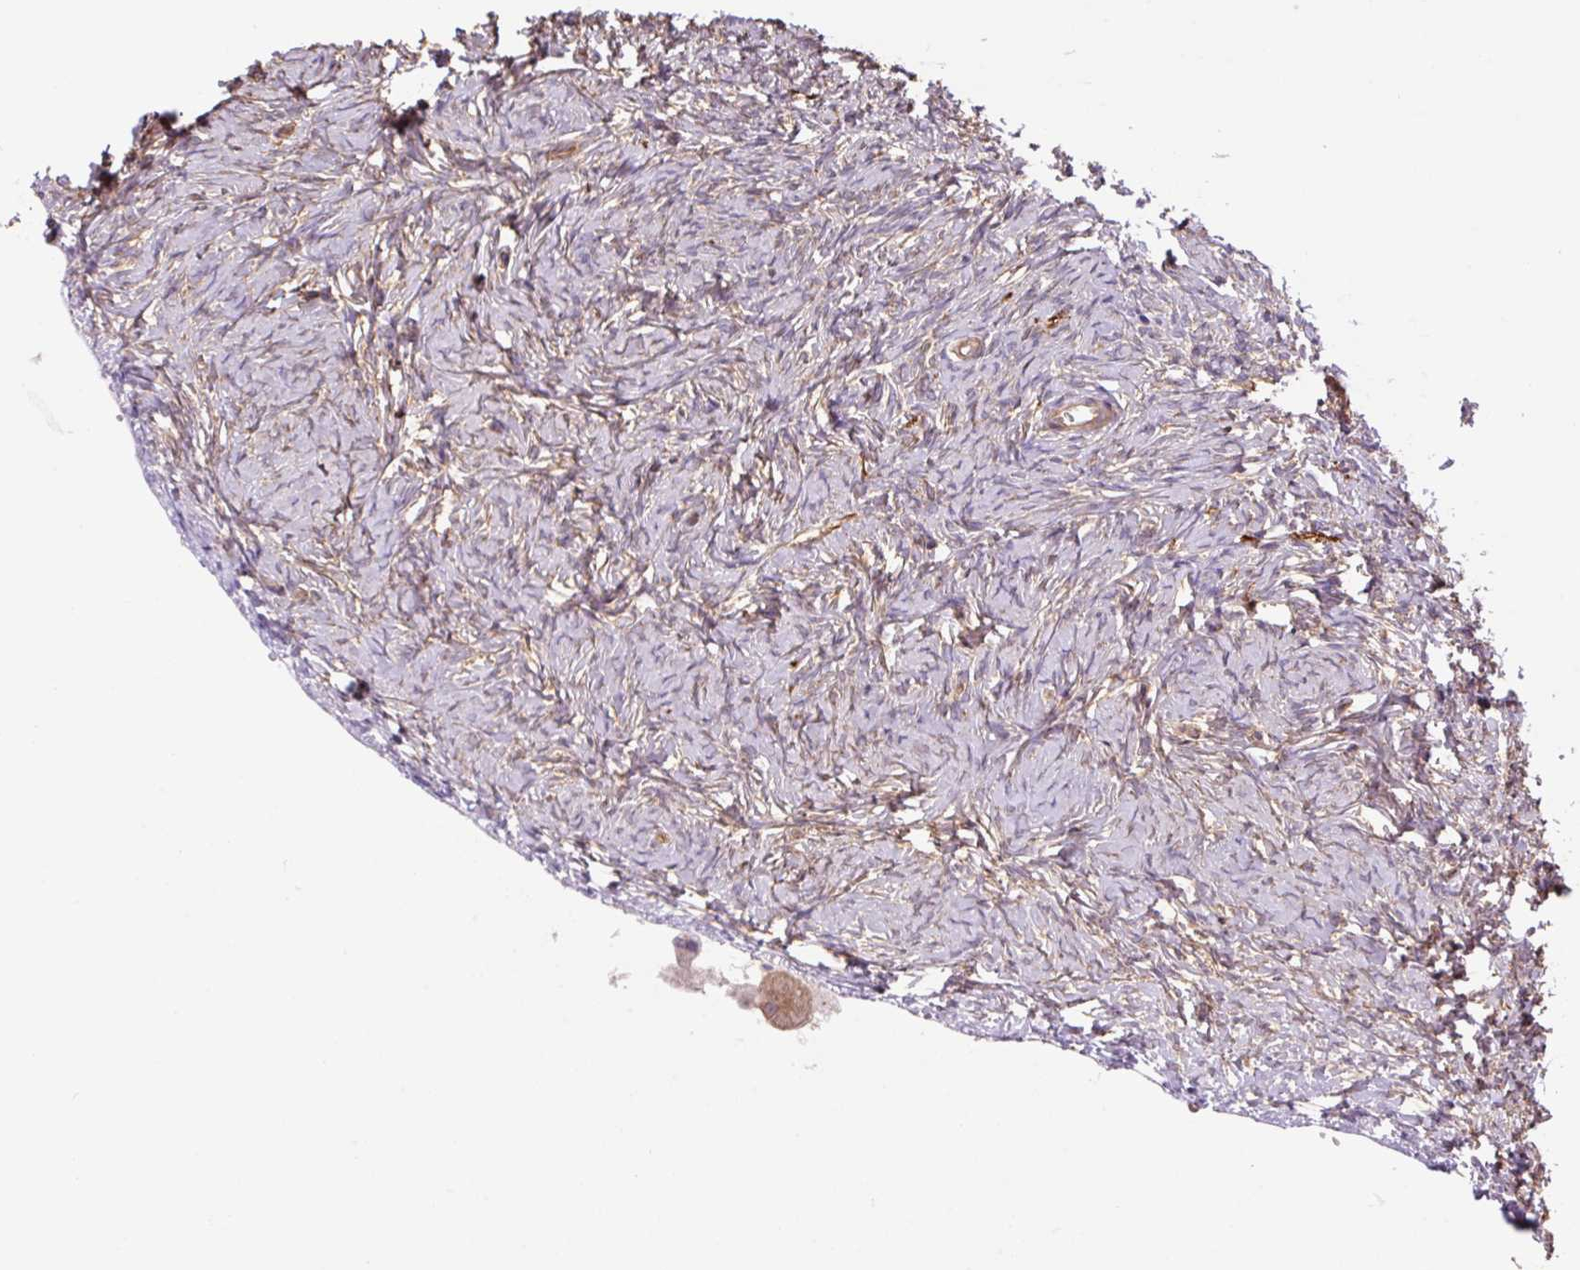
{"staining": {"intensity": "negative", "quantity": "none", "location": "none"}, "tissue": "ovary", "cell_type": "Ovarian stroma cells", "image_type": "normal", "snomed": [{"axis": "morphology", "description": "Normal tissue, NOS"}, {"axis": "topography", "description": "Ovary"}], "caption": "Micrograph shows no significant protein expression in ovarian stroma cells of normal ovary.", "gene": "COX8A", "patient": {"sex": "female", "age": 51}}